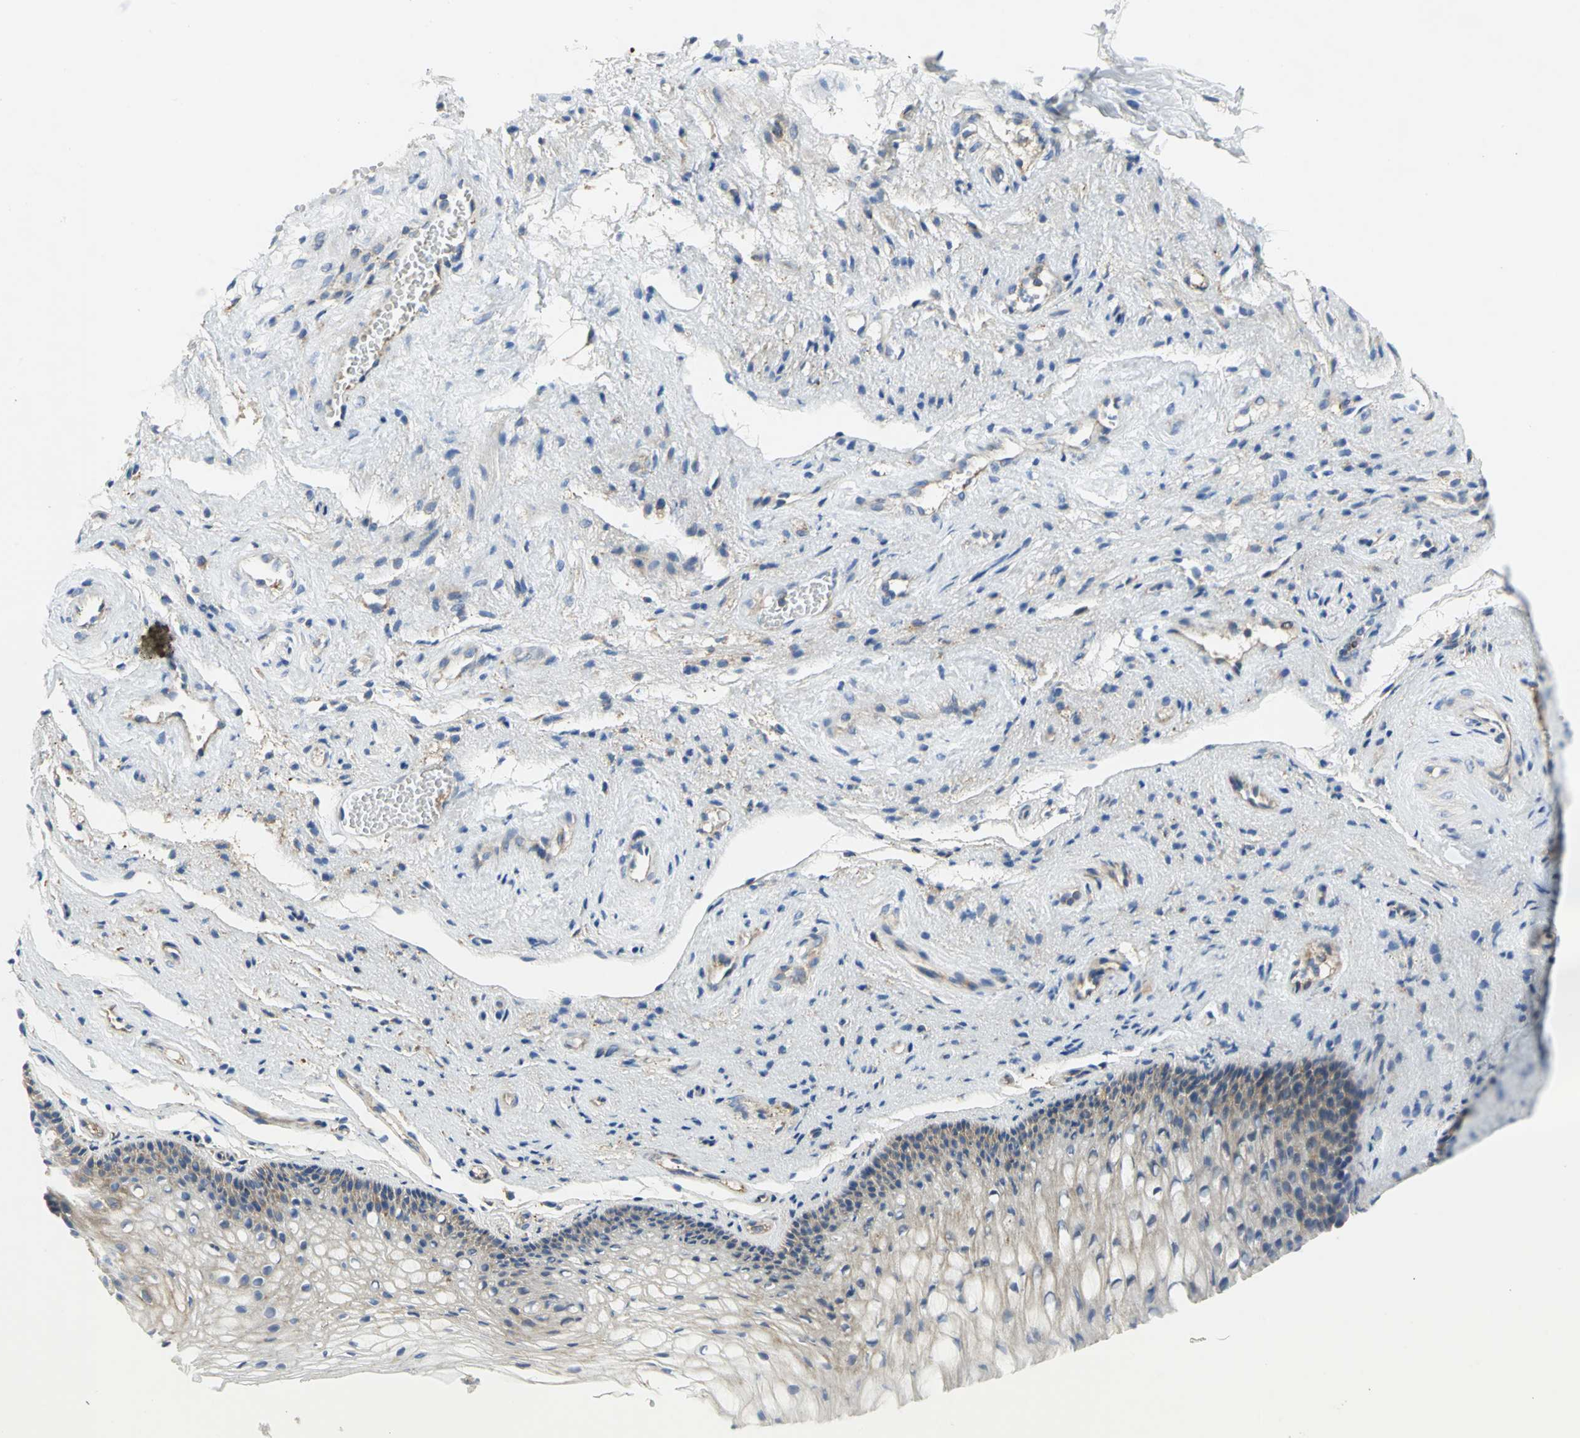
{"staining": {"intensity": "moderate", "quantity": "<25%", "location": "cytoplasmic/membranous"}, "tissue": "vagina", "cell_type": "Squamous epithelial cells", "image_type": "normal", "snomed": [{"axis": "morphology", "description": "Normal tissue, NOS"}, {"axis": "topography", "description": "Vagina"}], "caption": "Protein staining by IHC shows moderate cytoplasmic/membranous staining in approximately <25% of squamous epithelial cells in normal vagina. (brown staining indicates protein expression, while blue staining denotes nuclei).", "gene": "TULP4", "patient": {"sex": "female", "age": 34}}